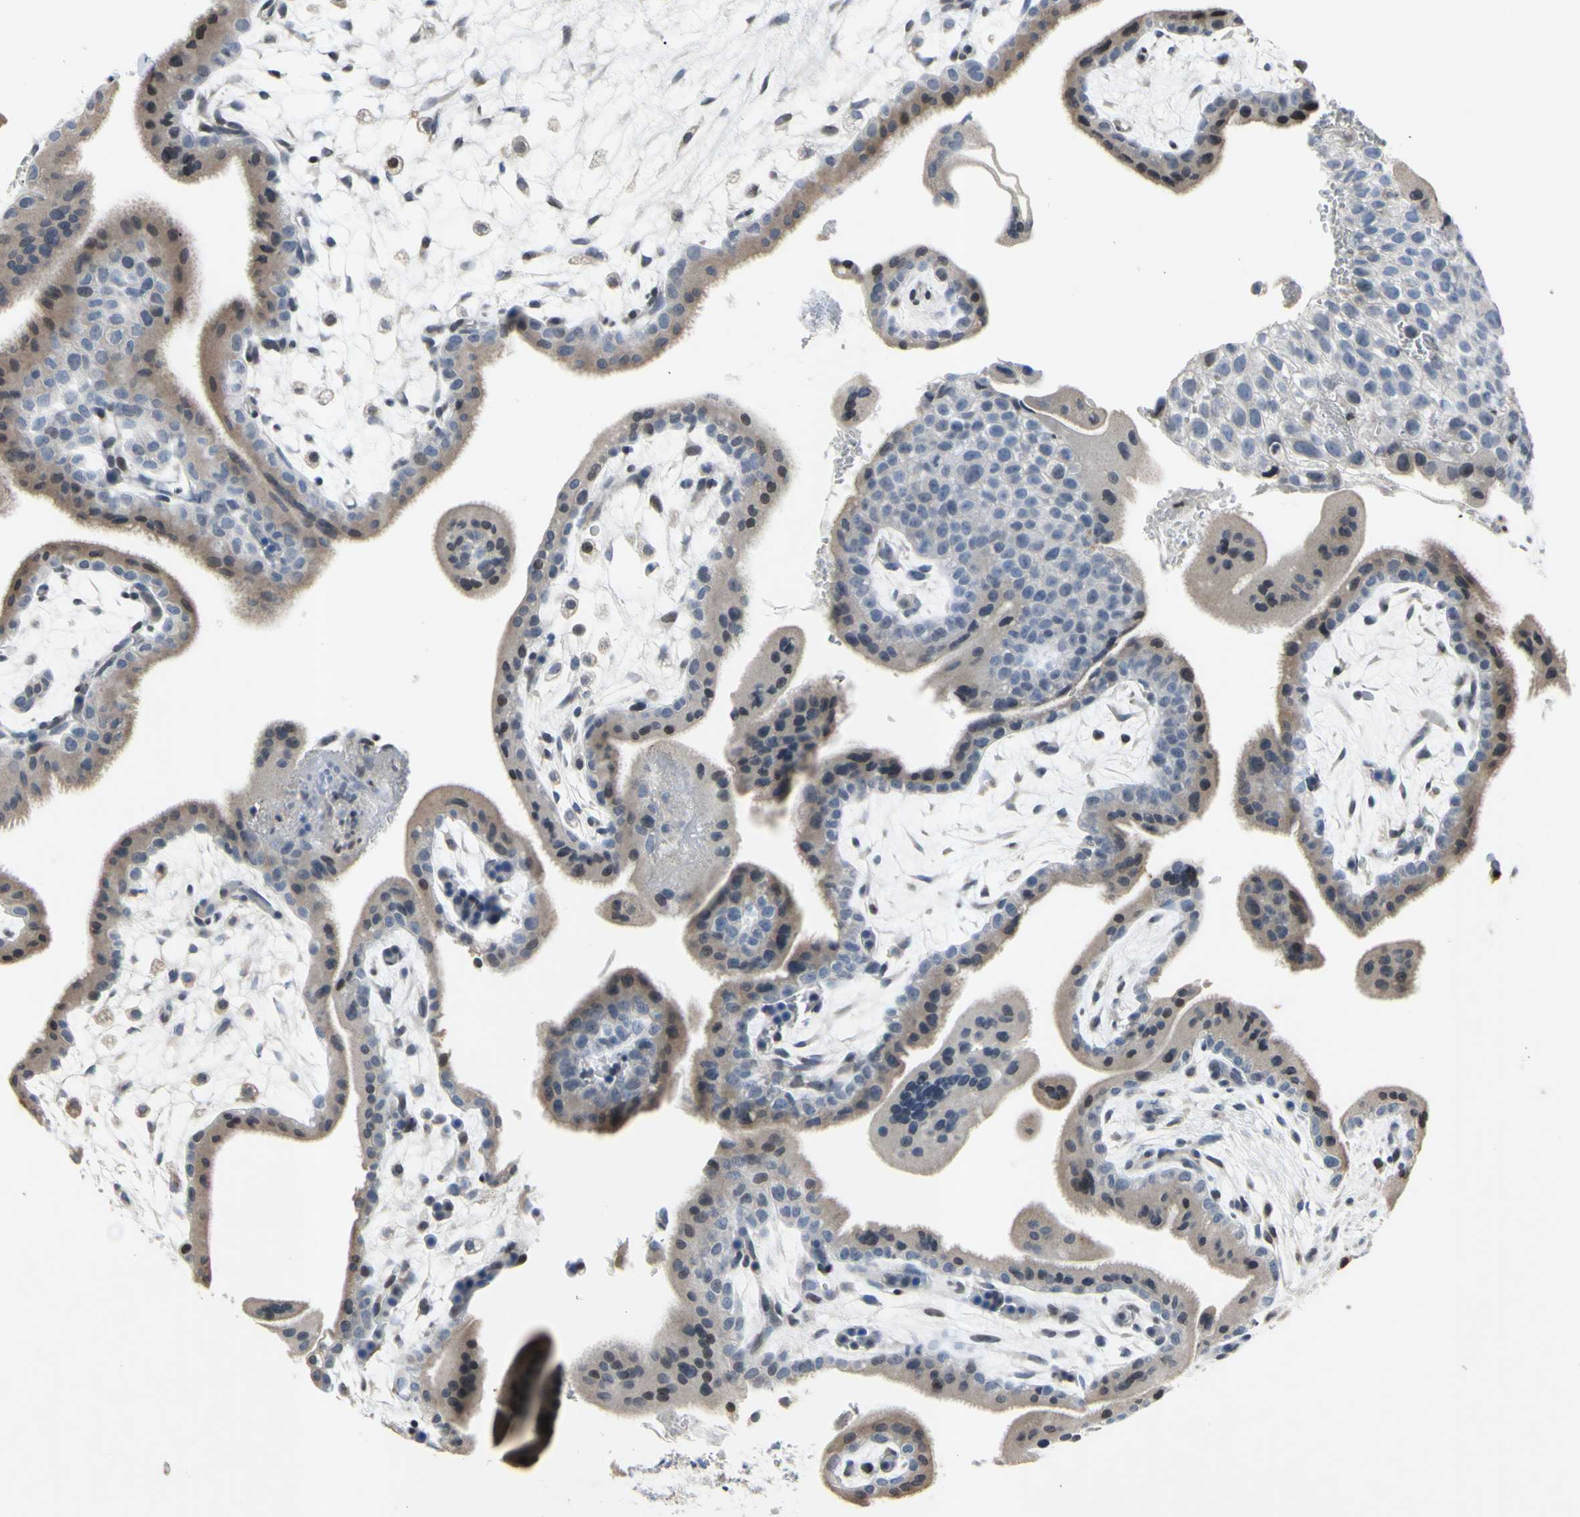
{"staining": {"intensity": "weak", "quantity": "25%-75%", "location": "cytoplasmic/membranous"}, "tissue": "placenta", "cell_type": "Trophoblastic cells", "image_type": "normal", "snomed": [{"axis": "morphology", "description": "Normal tissue, NOS"}, {"axis": "topography", "description": "Placenta"}], "caption": "Placenta stained for a protein demonstrates weak cytoplasmic/membranous positivity in trophoblastic cells. (DAB IHC with brightfield microscopy, high magnification).", "gene": "ARG1", "patient": {"sex": "female", "age": 35}}